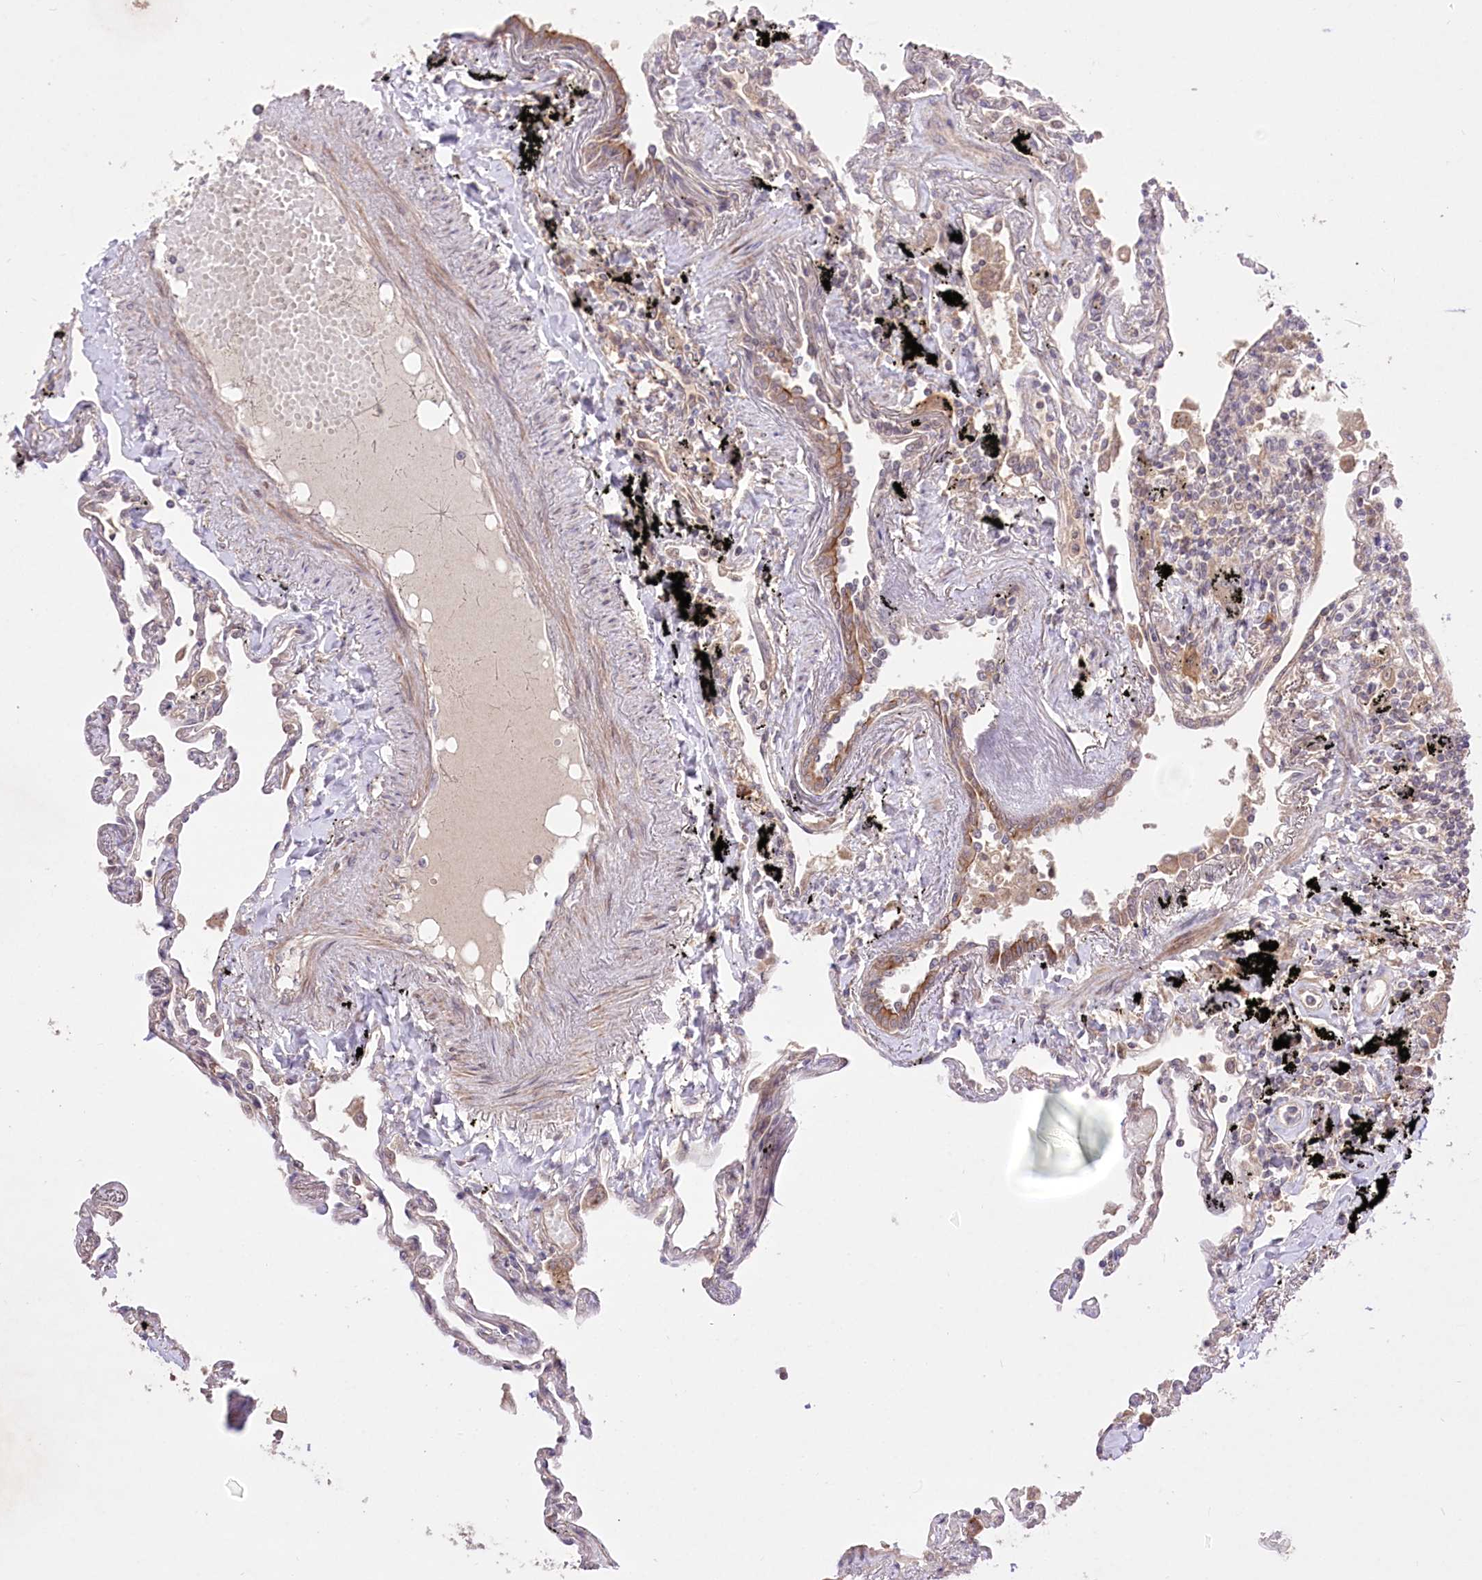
{"staining": {"intensity": "weak", "quantity": "25%-75%", "location": "cytoplasmic/membranous"}, "tissue": "lung", "cell_type": "Alveolar cells", "image_type": "normal", "snomed": [{"axis": "morphology", "description": "Normal tissue, NOS"}, {"axis": "topography", "description": "Lung"}], "caption": "An IHC image of benign tissue is shown. Protein staining in brown highlights weak cytoplasmic/membranous positivity in lung within alveolar cells. (DAB IHC with brightfield microscopy, high magnification).", "gene": "HELT", "patient": {"sex": "female", "age": 67}}